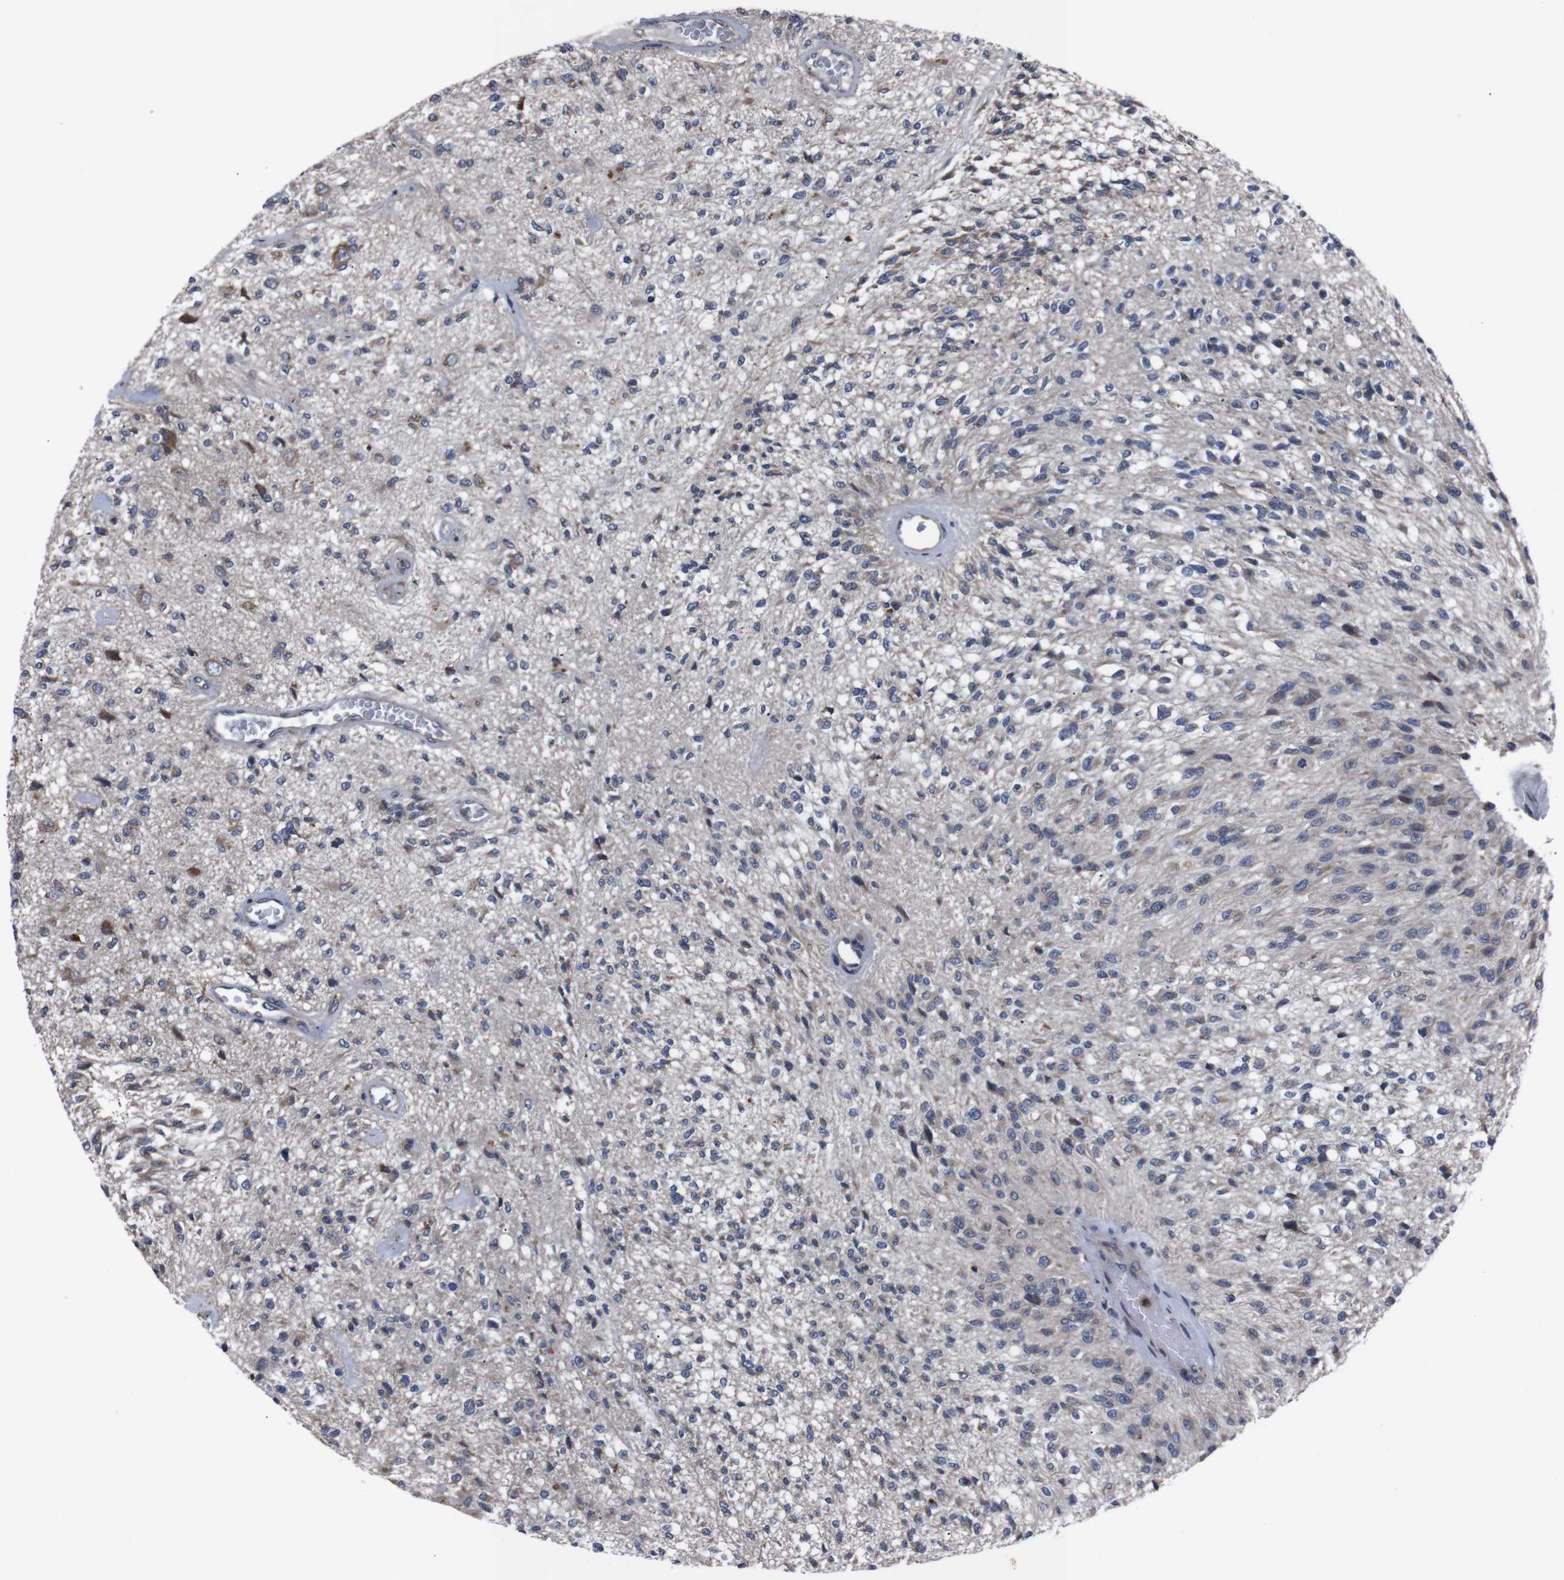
{"staining": {"intensity": "moderate", "quantity": "<25%", "location": "cytoplasmic/membranous"}, "tissue": "glioma", "cell_type": "Tumor cells", "image_type": "cancer", "snomed": [{"axis": "morphology", "description": "Normal tissue, NOS"}, {"axis": "morphology", "description": "Glioma, malignant, High grade"}, {"axis": "topography", "description": "Cerebral cortex"}], "caption": "High-grade glioma (malignant) stained with a protein marker displays moderate staining in tumor cells.", "gene": "SIGMAR1", "patient": {"sex": "male", "age": 77}}